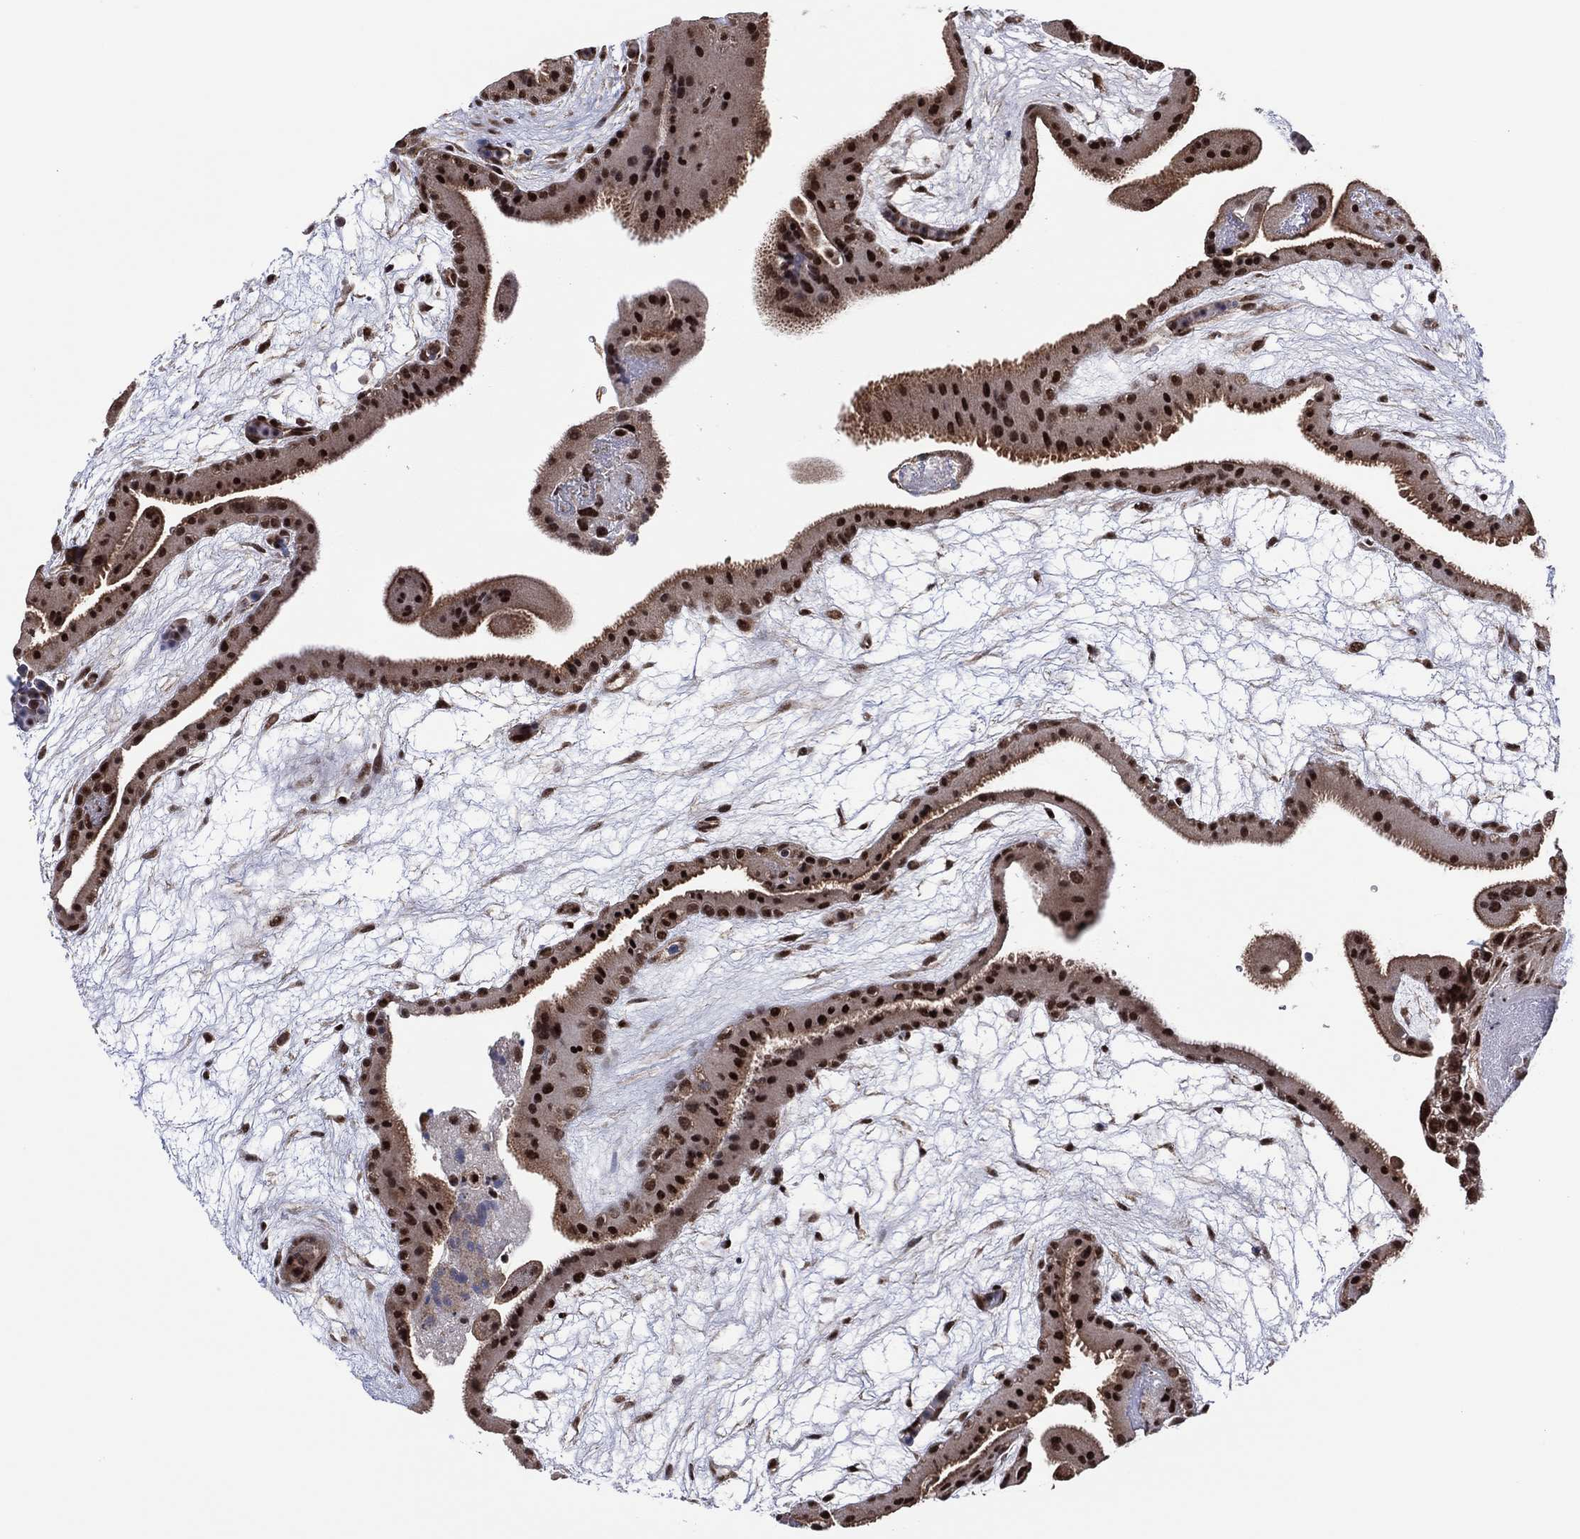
{"staining": {"intensity": "moderate", "quantity": "25%-75%", "location": "nuclear"}, "tissue": "placenta", "cell_type": "Trophoblastic cells", "image_type": "normal", "snomed": [{"axis": "morphology", "description": "Normal tissue, NOS"}, {"axis": "topography", "description": "Placenta"}], "caption": "Immunohistochemical staining of unremarkable human placenta shows moderate nuclear protein expression in approximately 25%-75% of trophoblastic cells.", "gene": "PIDD1", "patient": {"sex": "female", "age": 19}}